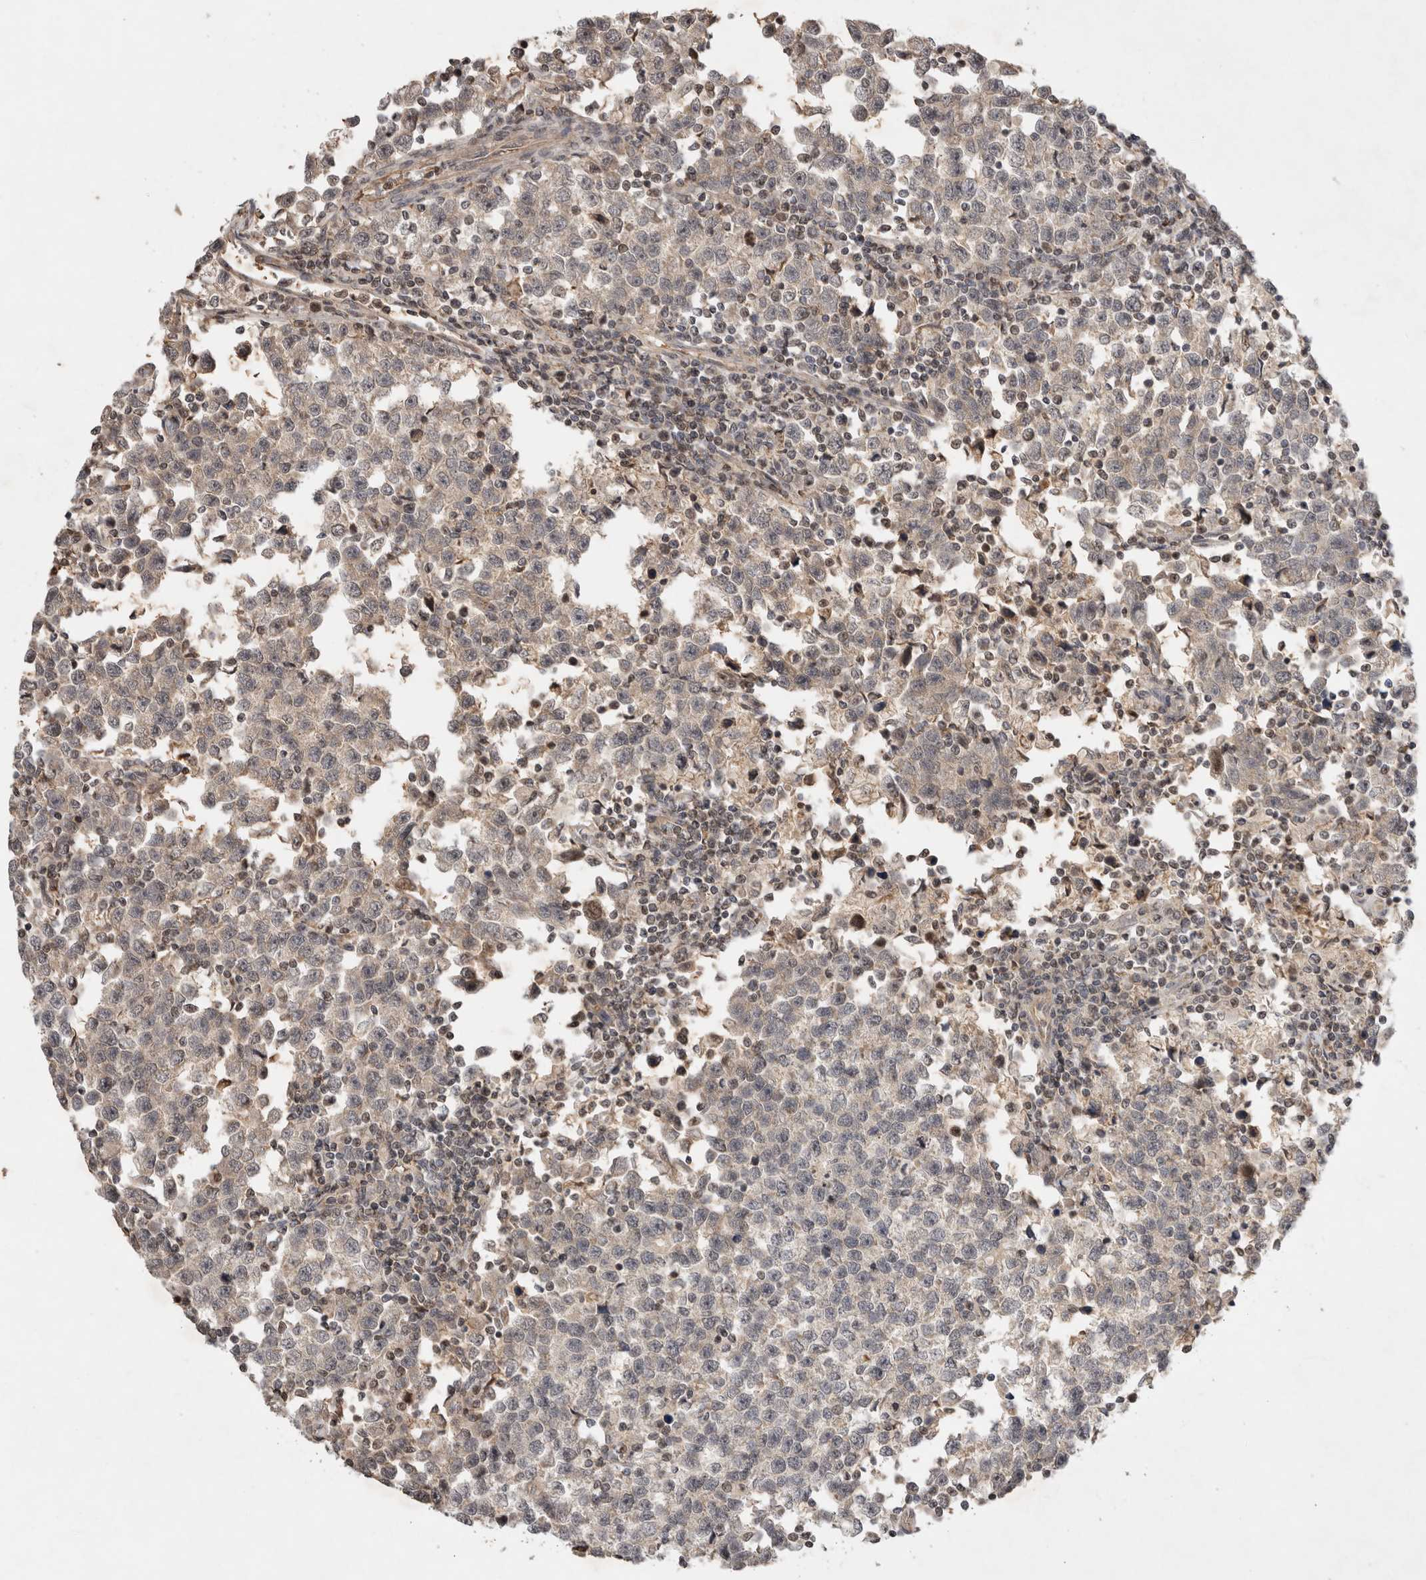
{"staining": {"intensity": "negative", "quantity": "none", "location": "none"}, "tissue": "testis cancer", "cell_type": "Tumor cells", "image_type": "cancer", "snomed": [{"axis": "morphology", "description": "Seminoma, NOS"}, {"axis": "topography", "description": "Testis"}], "caption": "Immunohistochemistry (IHC) image of neoplastic tissue: seminoma (testis) stained with DAB reveals no significant protein staining in tumor cells.", "gene": "EIF2AK1", "patient": {"sex": "male", "age": 43}}